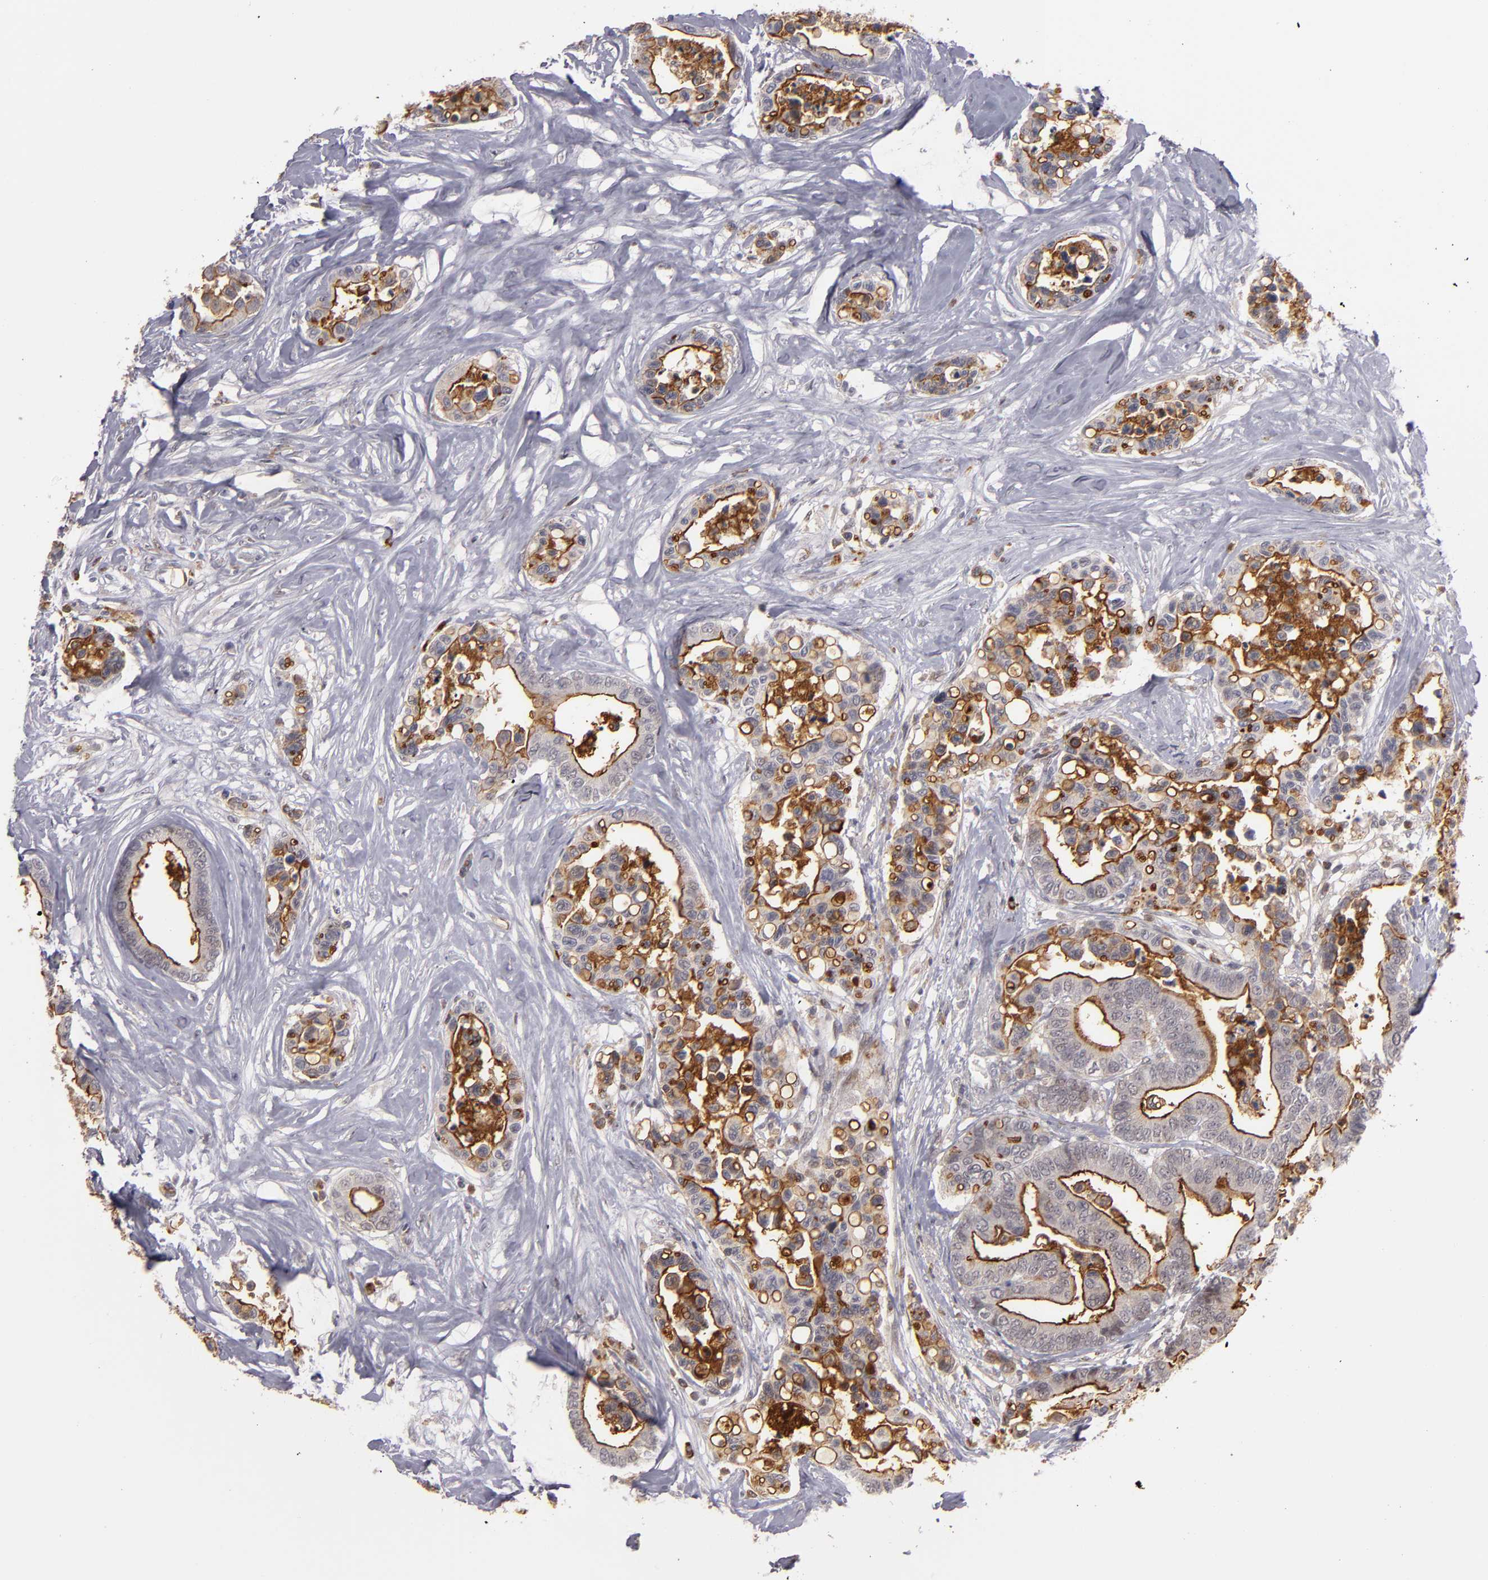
{"staining": {"intensity": "moderate", "quantity": ">75%", "location": "cytoplasmic/membranous"}, "tissue": "colorectal cancer", "cell_type": "Tumor cells", "image_type": "cancer", "snomed": [{"axis": "morphology", "description": "Adenocarcinoma, NOS"}, {"axis": "topography", "description": "Colon"}], "caption": "A brown stain shows moderate cytoplasmic/membranous expression of a protein in human colorectal cancer tumor cells.", "gene": "STX3", "patient": {"sex": "male", "age": 82}}